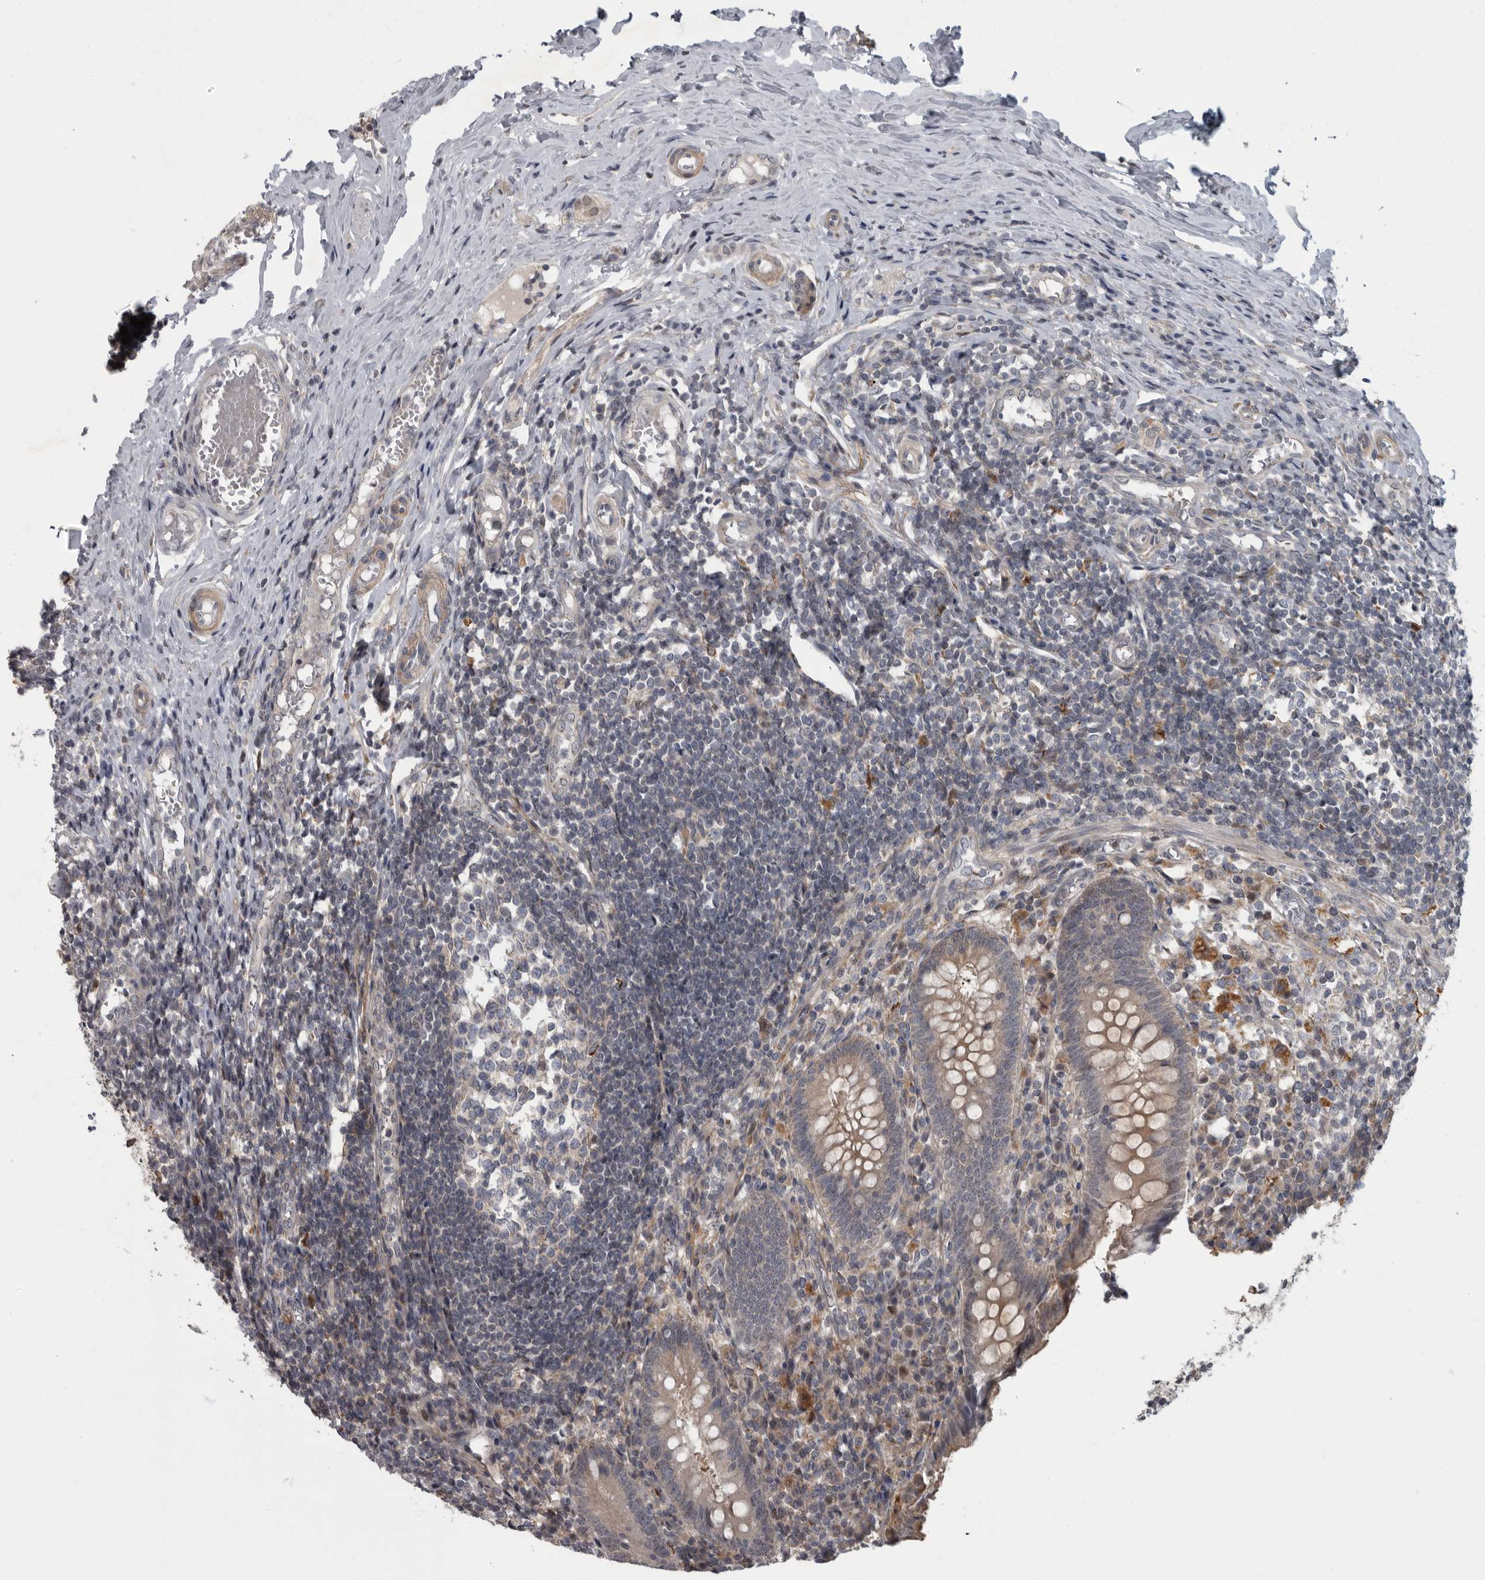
{"staining": {"intensity": "weak", "quantity": "<25%", "location": "cytoplasmic/membranous"}, "tissue": "appendix", "cell_type": "Glandular cells", "image_type": "normal", "snomed": [{"axis": "morphology", "description": "Normal tissue, NOS"}, {"axis": "topography", "description": "Appendix"}], "caption": "Micrograph shows no protein staining in glandular cells of normal appendix.", "gene": "PDE7A", "patient": {"sex": "female", "age": 17}}